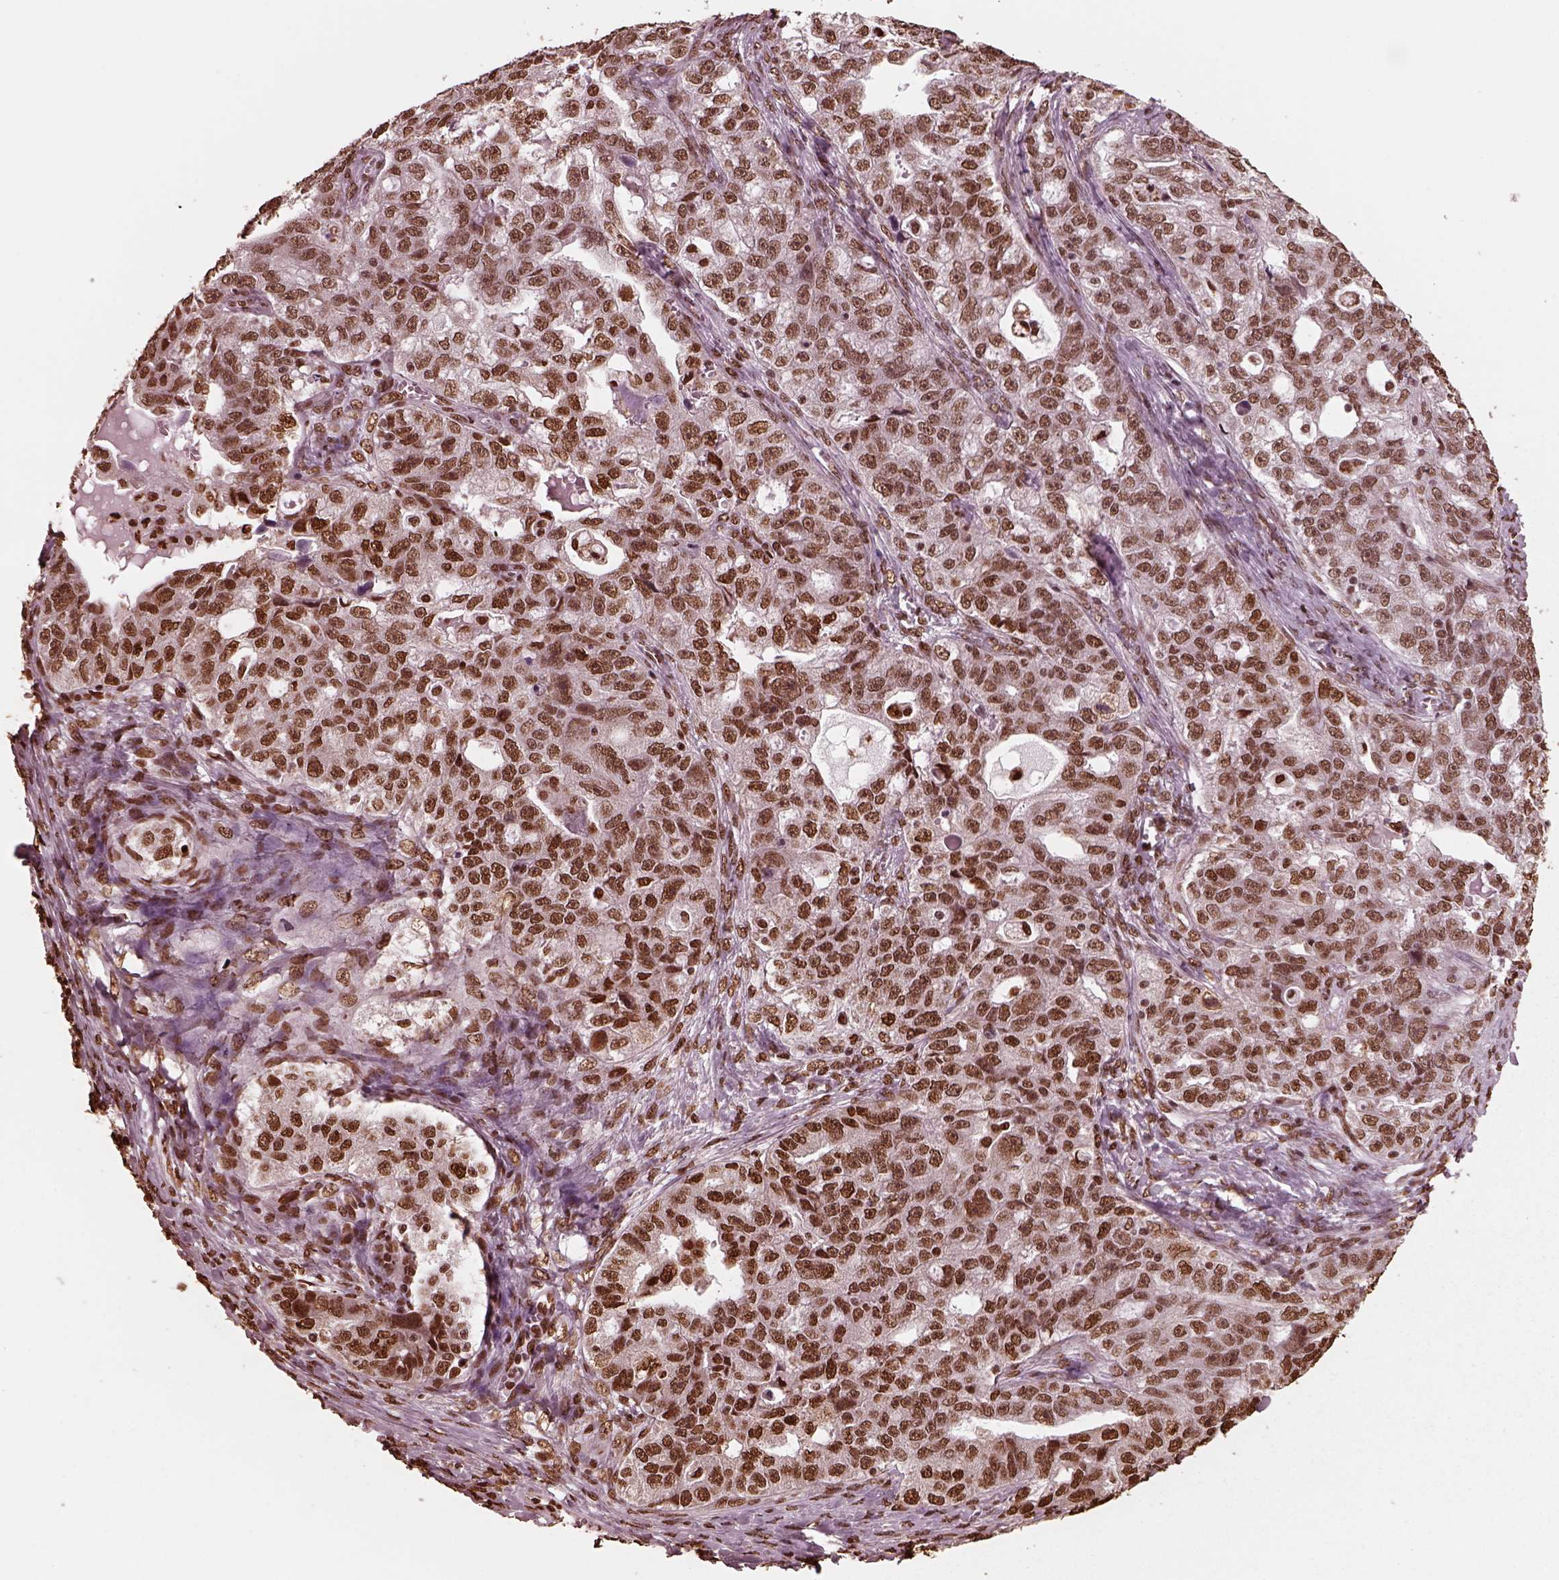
{"staining": {"intensity": "strong", "quantity": ">75%", "location": "nuclear"}, "tissue": "ovarian cancer", "cell_type": "Tumor cells", "image_type": "cancer", "snomed": [{"axis": "morphology", "description": "Cystadenocarcinoma, serous, NOS"}, {"axis": "topography", "description": "Ovary"}], "caption": "Serous cystadenocarcinoma (ovarian) was stained to show a protein in brown. There is high levels of strong nuclear positivity in about >75% of tumor cells.", "gene": "NSD1", "patient": {"sex": "female", "age": 51}}